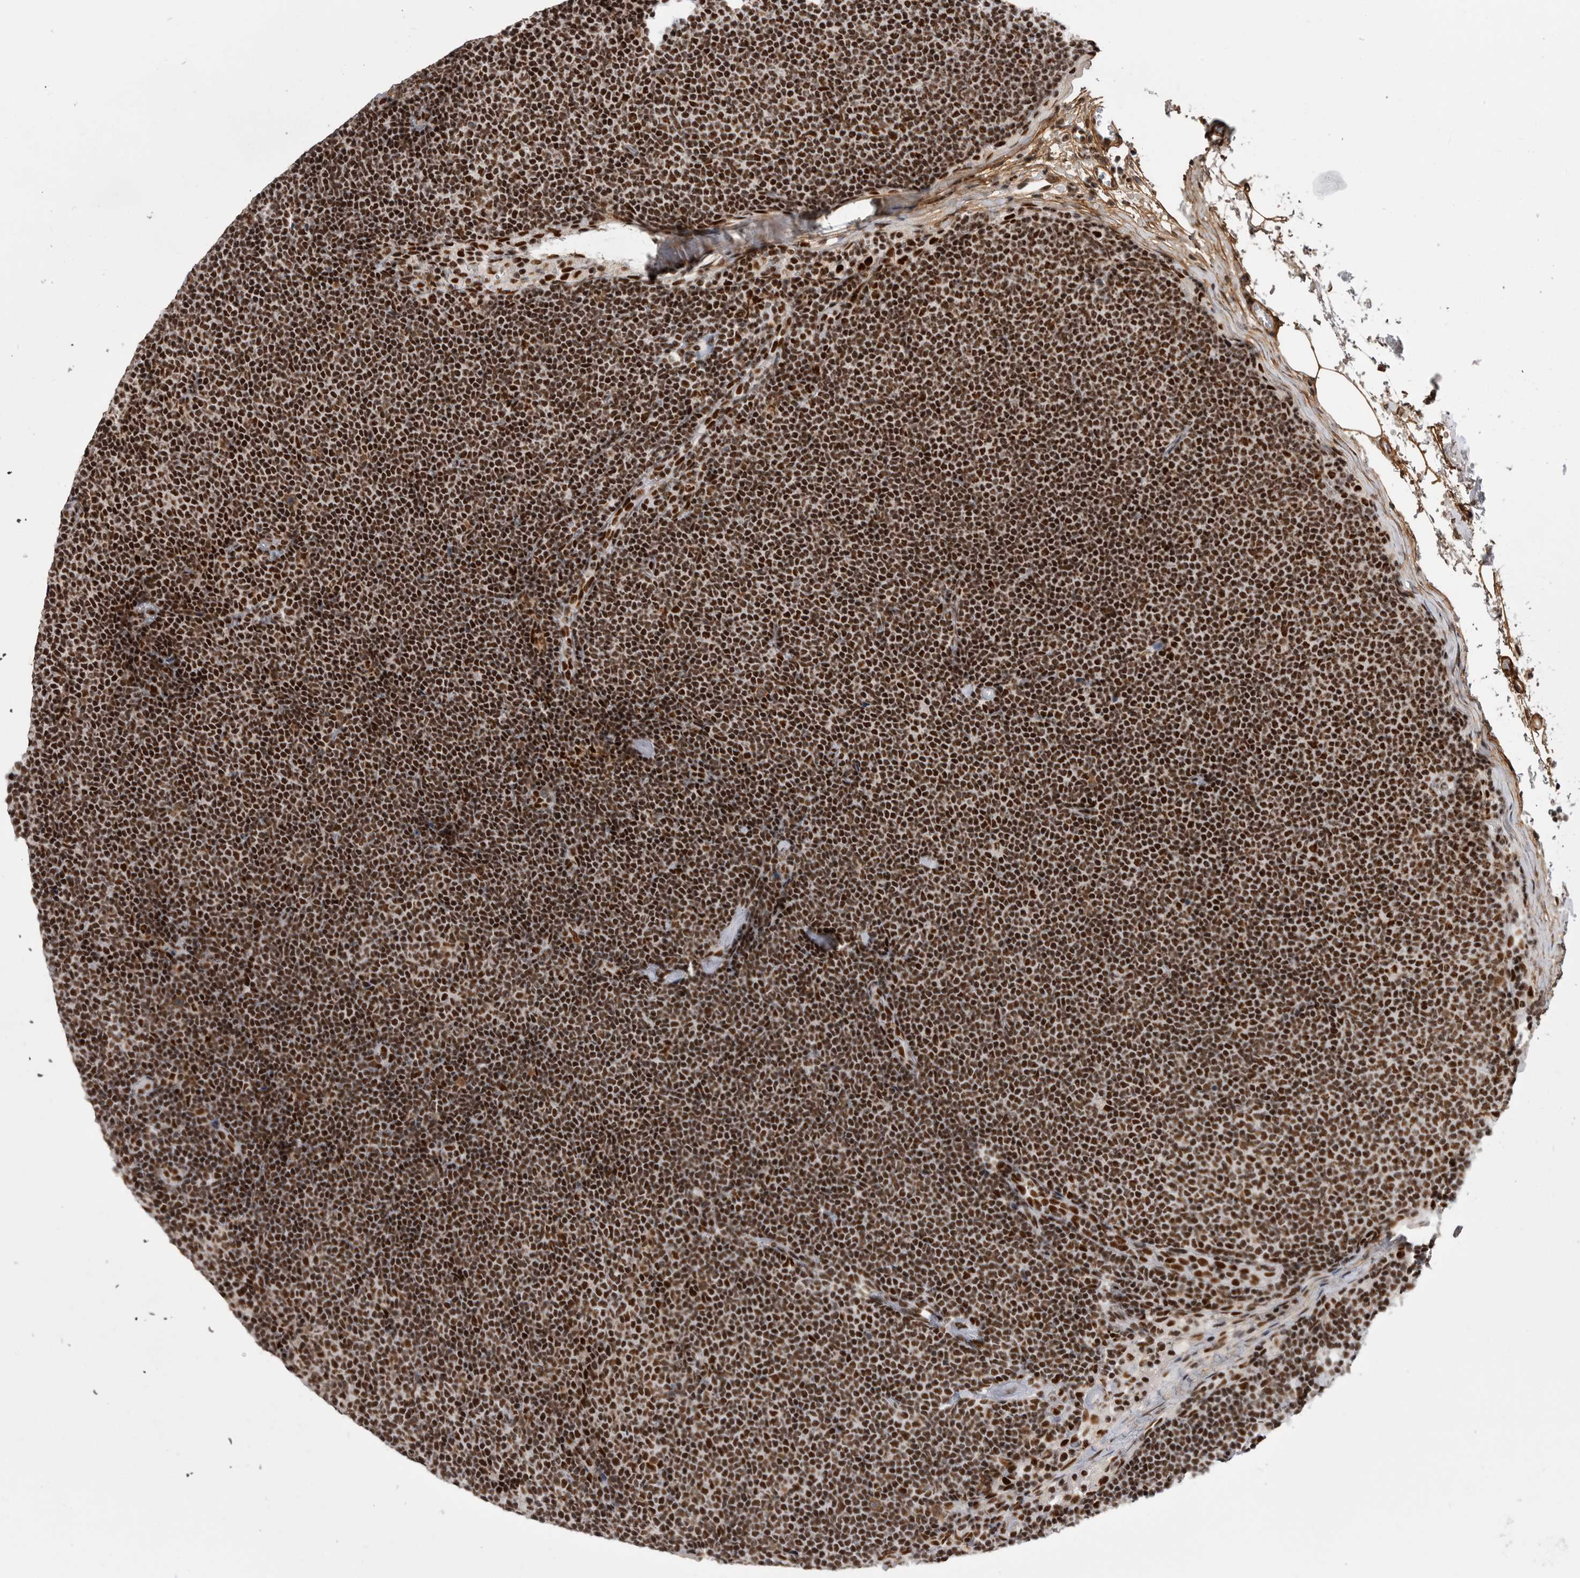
{"staining": {"intensity": "strong", "quantity": ">75%", "location": "nuclear"}, "tissue": "lymphoma", "cell_type": "Tumor cells", "image_type": "cancer", "snomed": [{"axis": "morphology", "description": "Malignant lymphoma, non-Hodgkin's type, Low grade"}, {"axis": "topography", "description": "Lymph node"}], "caption": "Lymphoma stained with immunohistochemistry (IHC) reveals strong nuclear expression in approximately >75% of tumor cells.", "gene": "PPP1R8", "patient": {"sex": "female", "age": 53}}